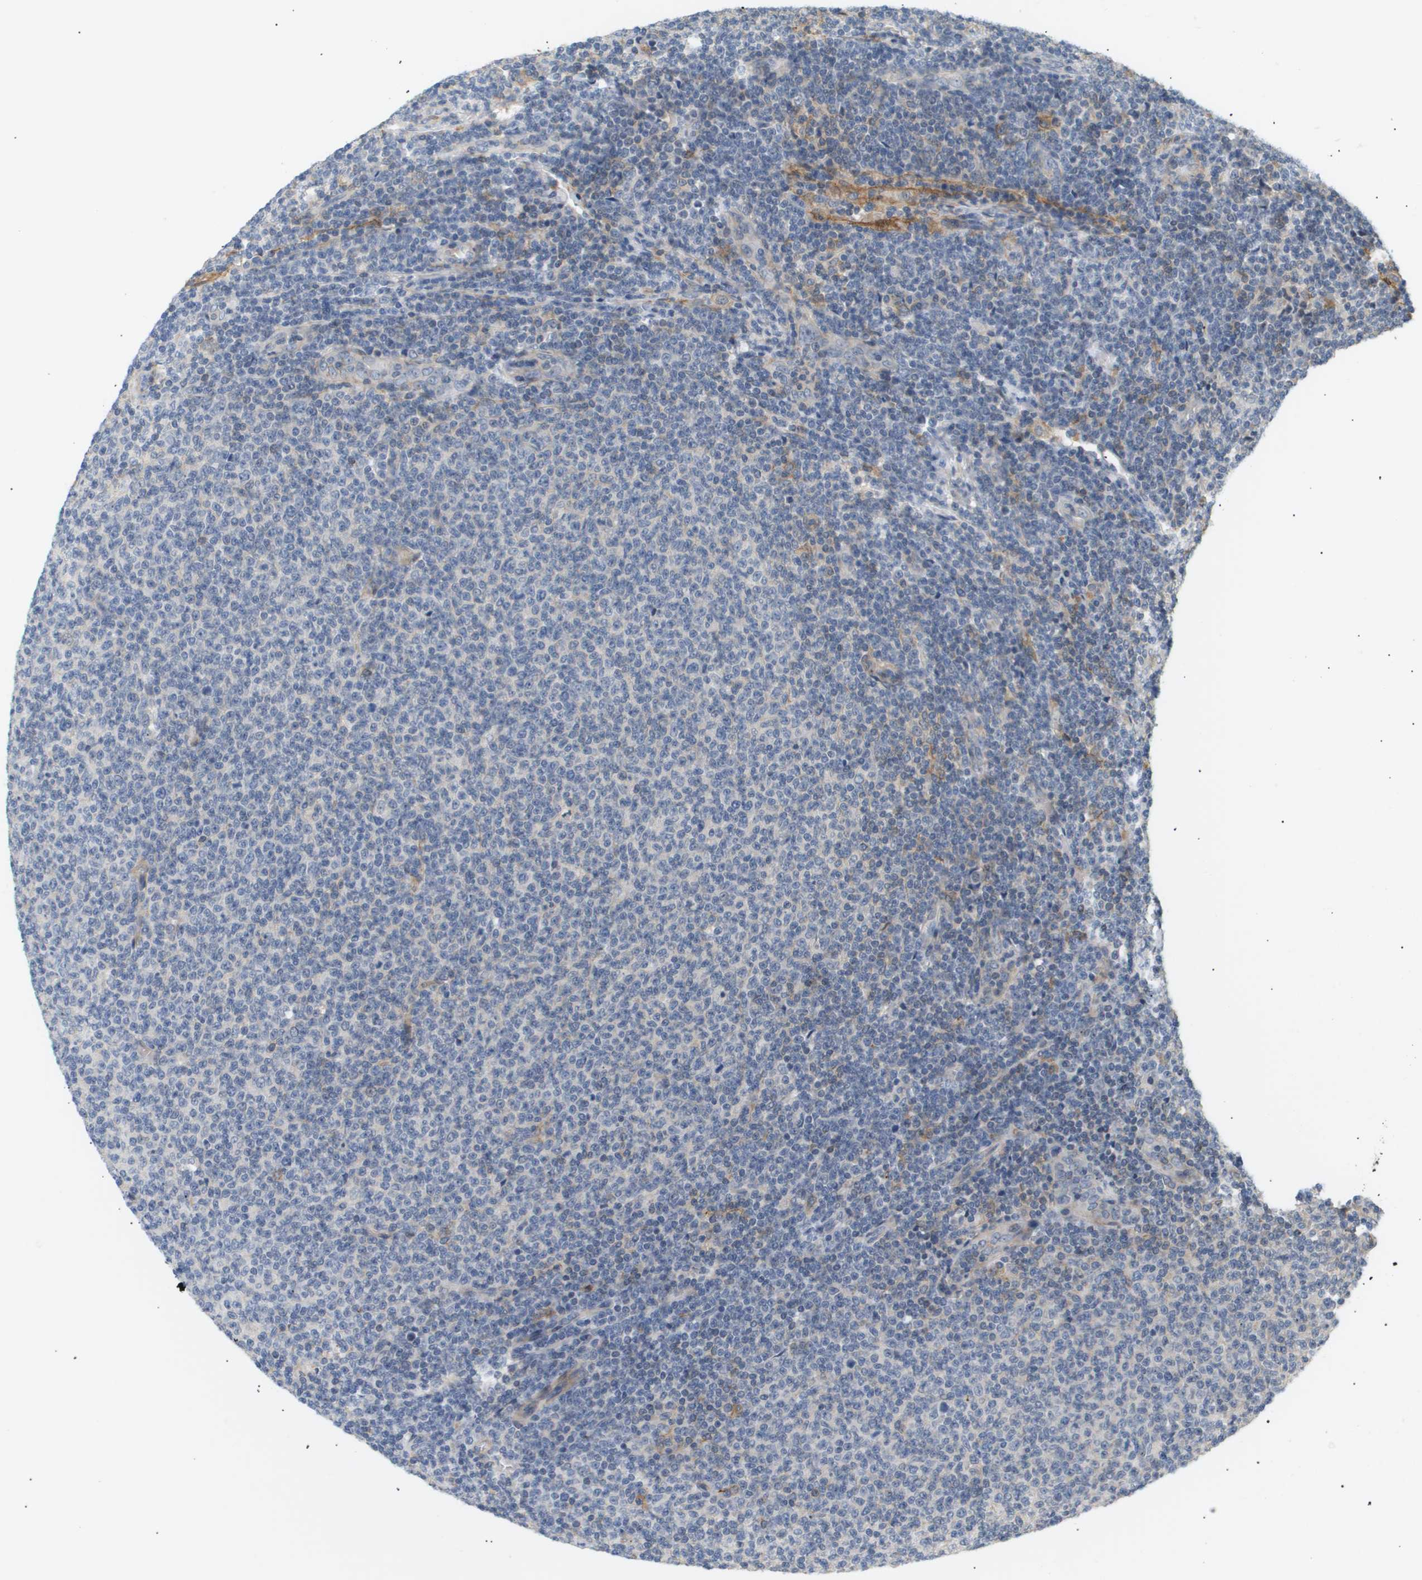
{"staining": {"intensity": "negative", "quantity": "none", "location": "none"}, "tissue": "lymphoma", "cell_type": "Tumor cells", "image_type": "cancer", "snomed": [{"axis": "morphology", "description": "Malignant lymphoma, non-Hodgkin's type, Low grade"}, {"axis": "topography", "description": "Lymph node"}], "caption": "Photomicrograph shows no significant protein expression in tumor cells of low-grade malignant lymphoma, non-Hodgkin's type. (Immunohistochemistry, brightfield microscopy, high magnification).", "gene": "CORO2B", "patient": {"sex": "male", "age": 66}}